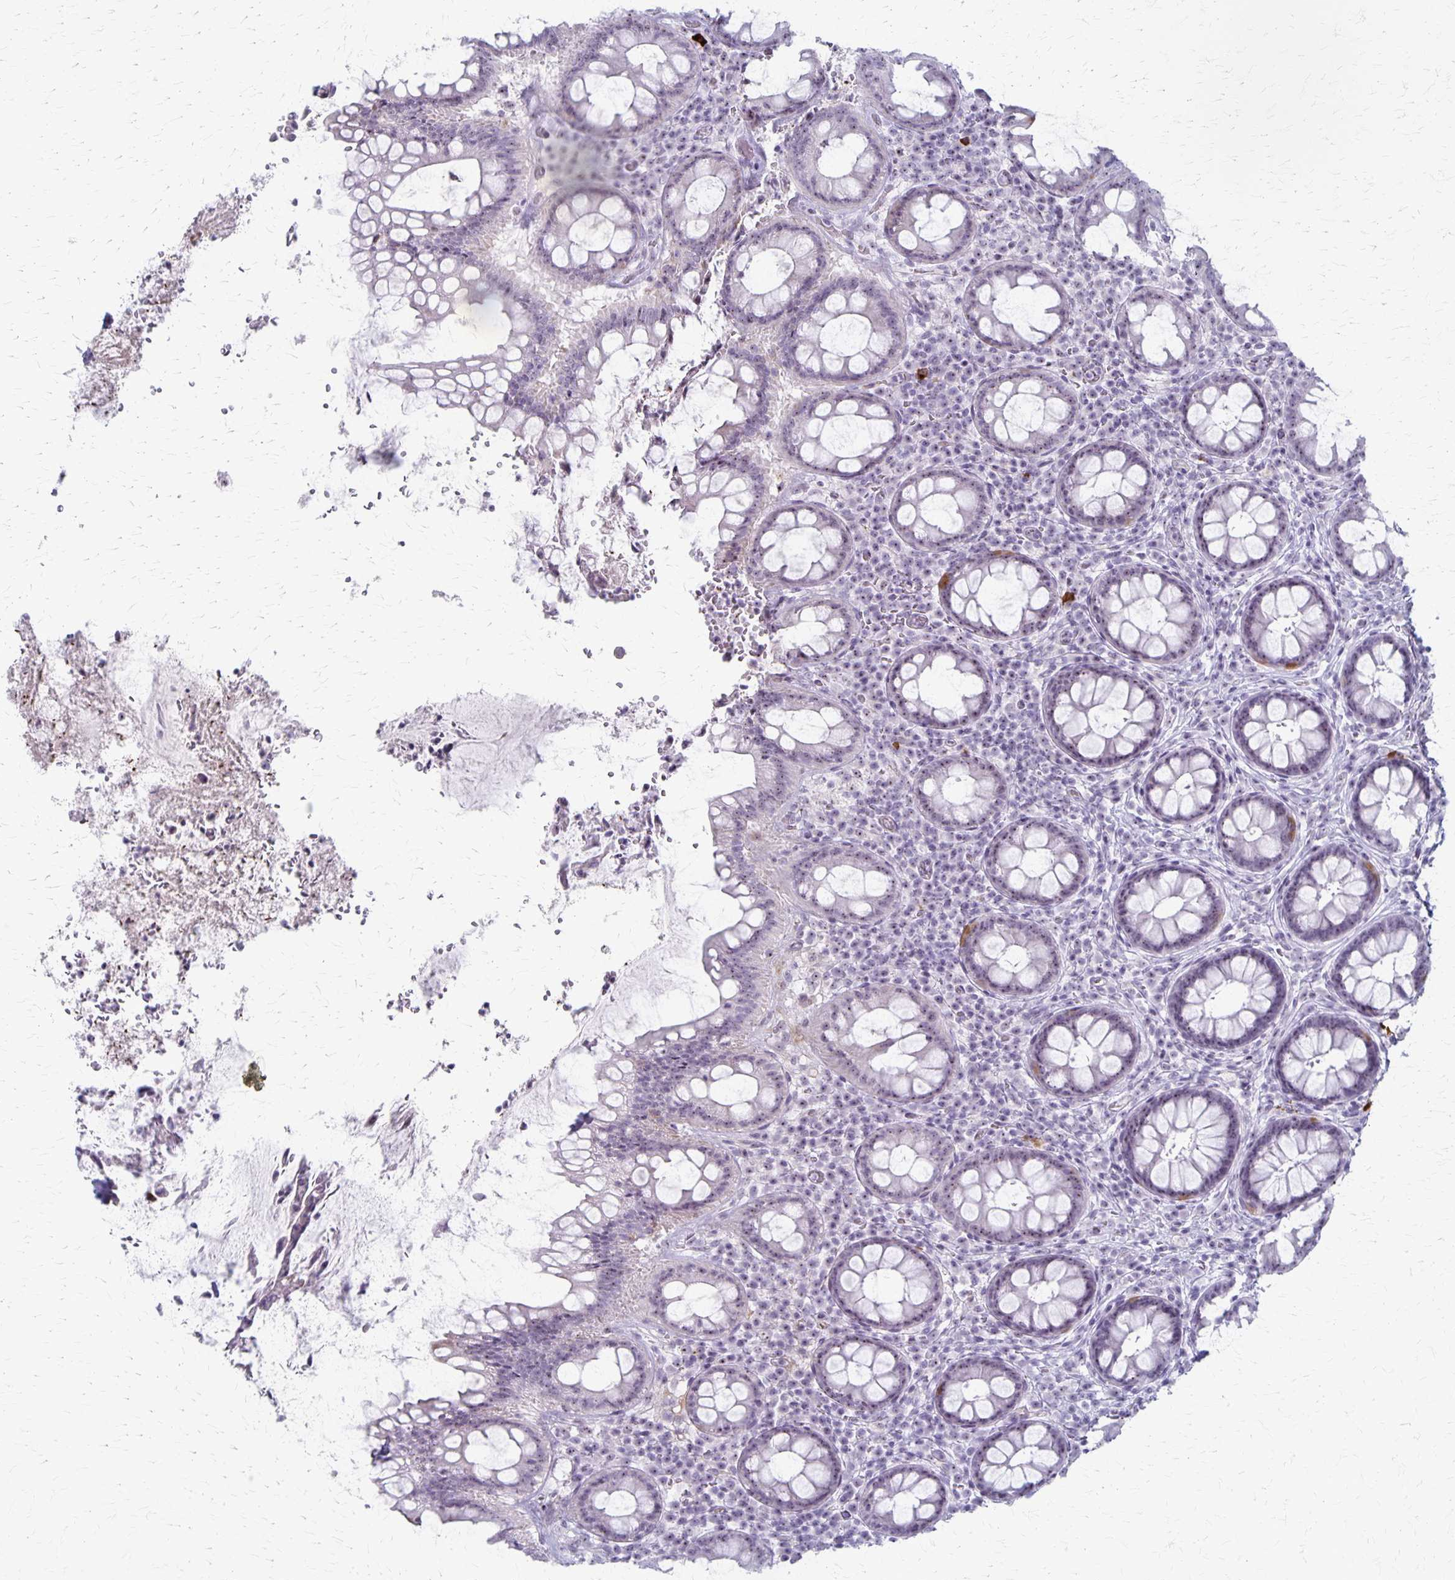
{"staining": {"intensity": "weak", "quantity": "<25%", "location": "cytoplasmic/membranous,nuclear"}, "tissue": "rectum", "cell_type": "Glandular cells", "image_type": "normal", "snomed": [{"axis": "morphology", "description": "Normal tissue, NOS"}, {"axis": "topography", "description": "Rectum"}], "caption": "This is a histopathology image of immunohistochemistry staining of normal rectum, which shows no positivity in glandular cells.", "gene": "DLK2", "patient": {"sex": "female", "age": 69}}